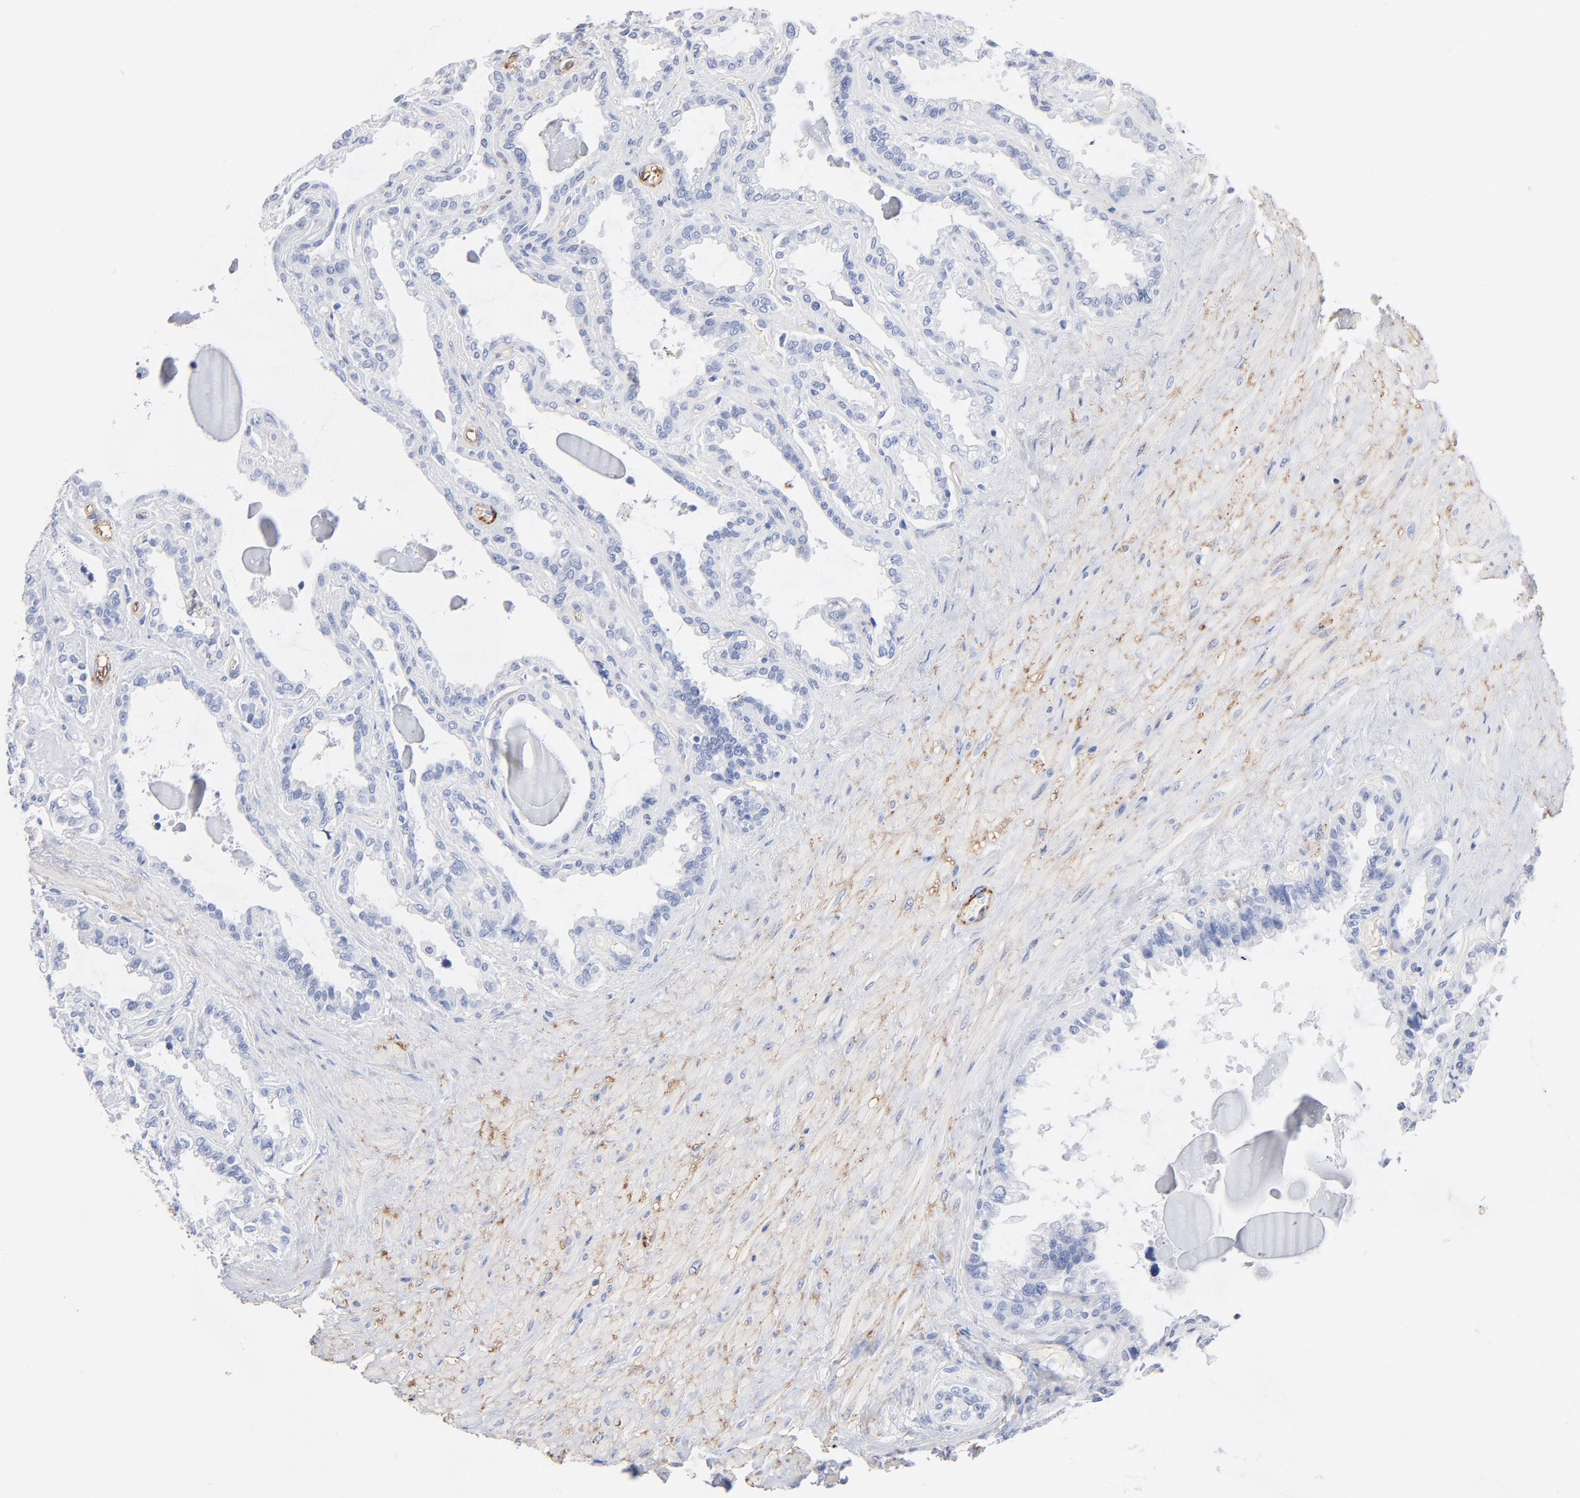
{"staining": {"intensity": "negative", "quantity": "none", "location": "none"}, "tissue": "seminal vesicle", "cell_type": "Glandular cells", "image_type": "normal", "snomed": [{"axis": "morphology", "description": "Normal tissue, NOS"}, {"axis": "morphology", "description": "Inflammation, NOS"}, {"axis": "topography", "description": "Urinary bladder"}, {"axis": "topography", "description": "Prostate"}, {"axis": "topography", "description": "Seminal veicle"}], "caption": "An IHC photomicrograph of normal seminal vesicle is shown. There is no staining in glandular cells of seminal vesicle.", "gene": "AGTR1", "patient": {"sex": "male", "age": 82}}